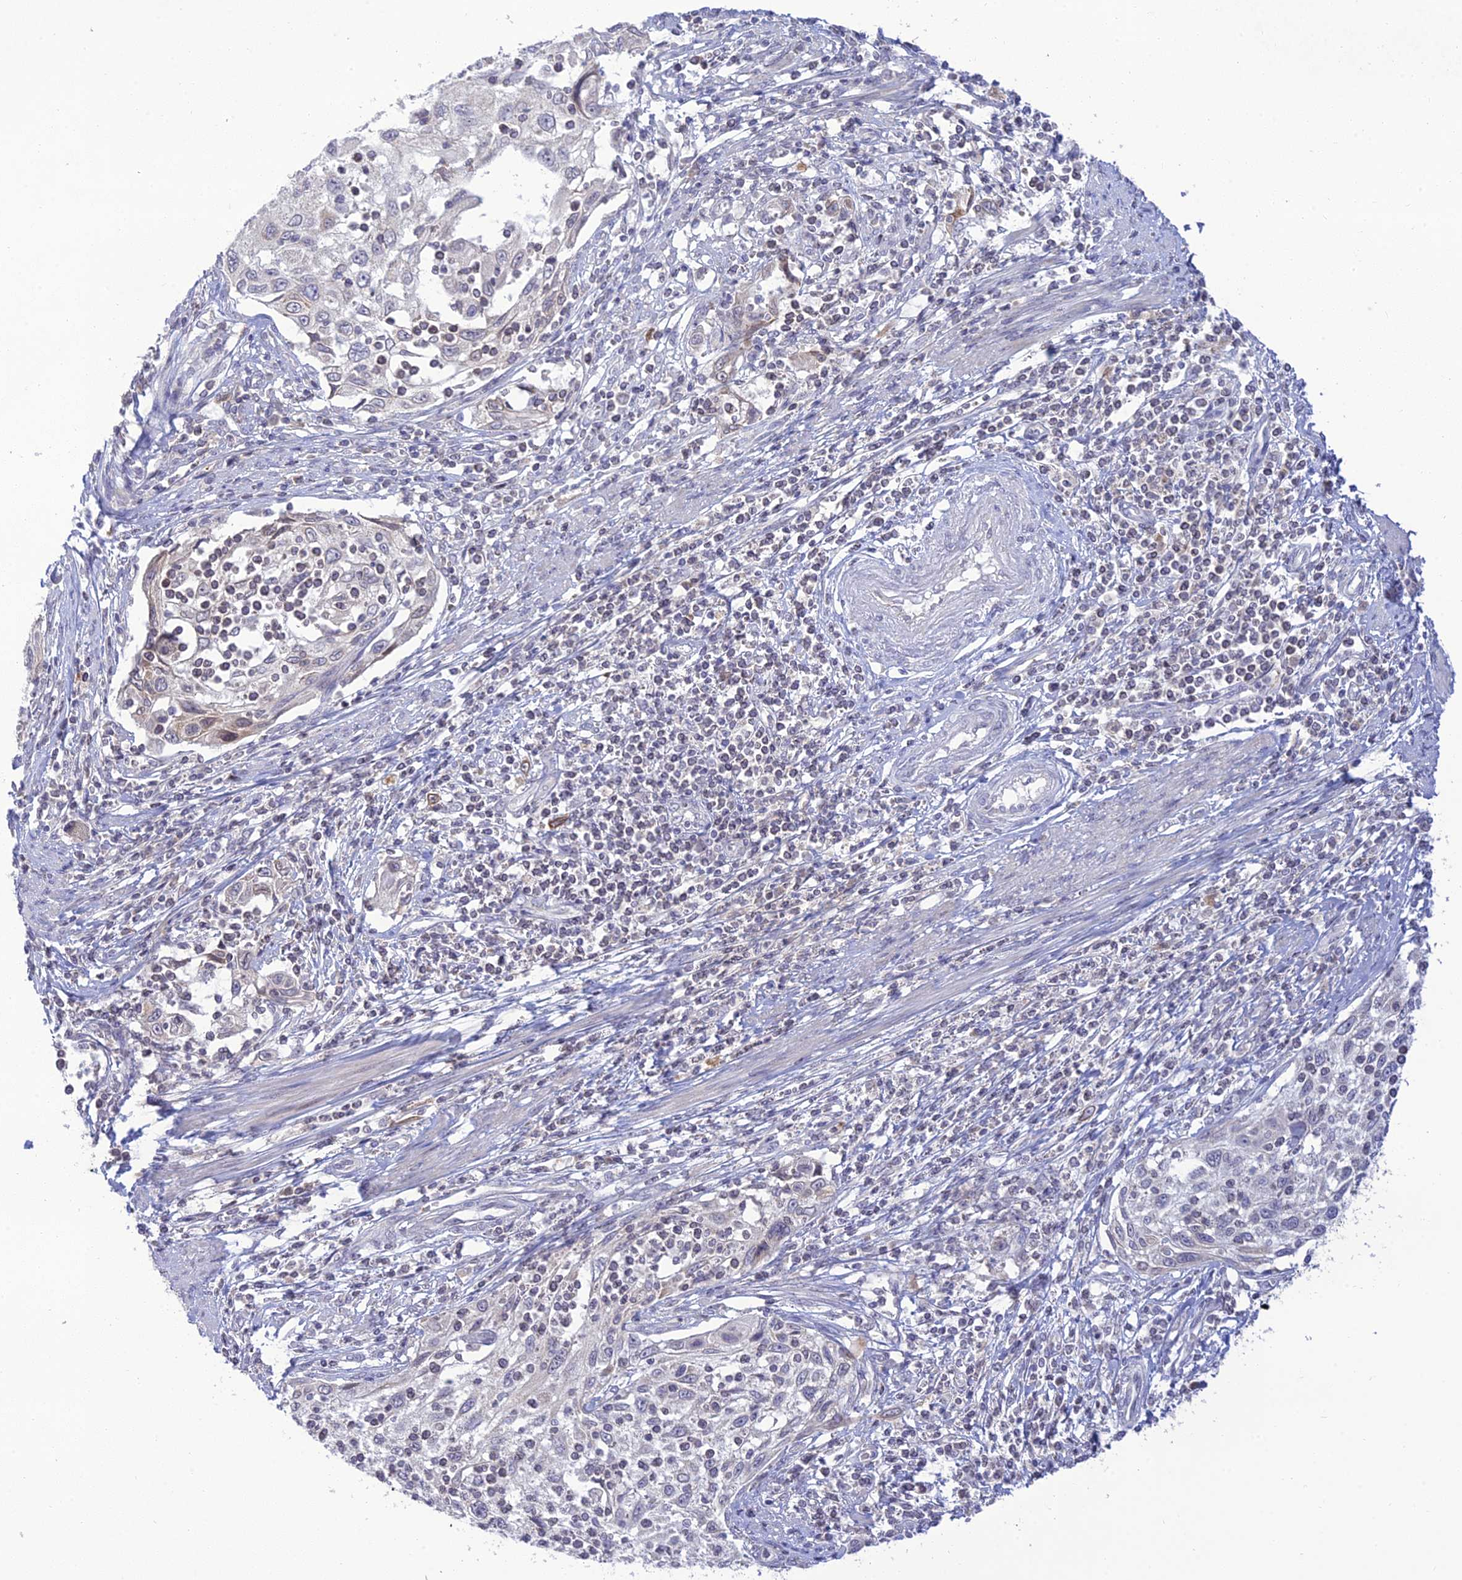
{"staining": {"intensity": "negative", "quantity": "none", "location": "none"}, "tissue": "cervical cancer", "cell_type": "Tumor cells", "image_type": "cancer", "snomed": [{"axis": "morphology", "description": "Squamous cell carcinoma, NOS"}, {"axis": "topography", "description": "Cervix"}], "caption": "Immunohistochemical staining of human cervical cancer reveals no significant positivity in tumor cells.", "gene": "TMEM40", "patient": {"sex": "female", "age": 70}}